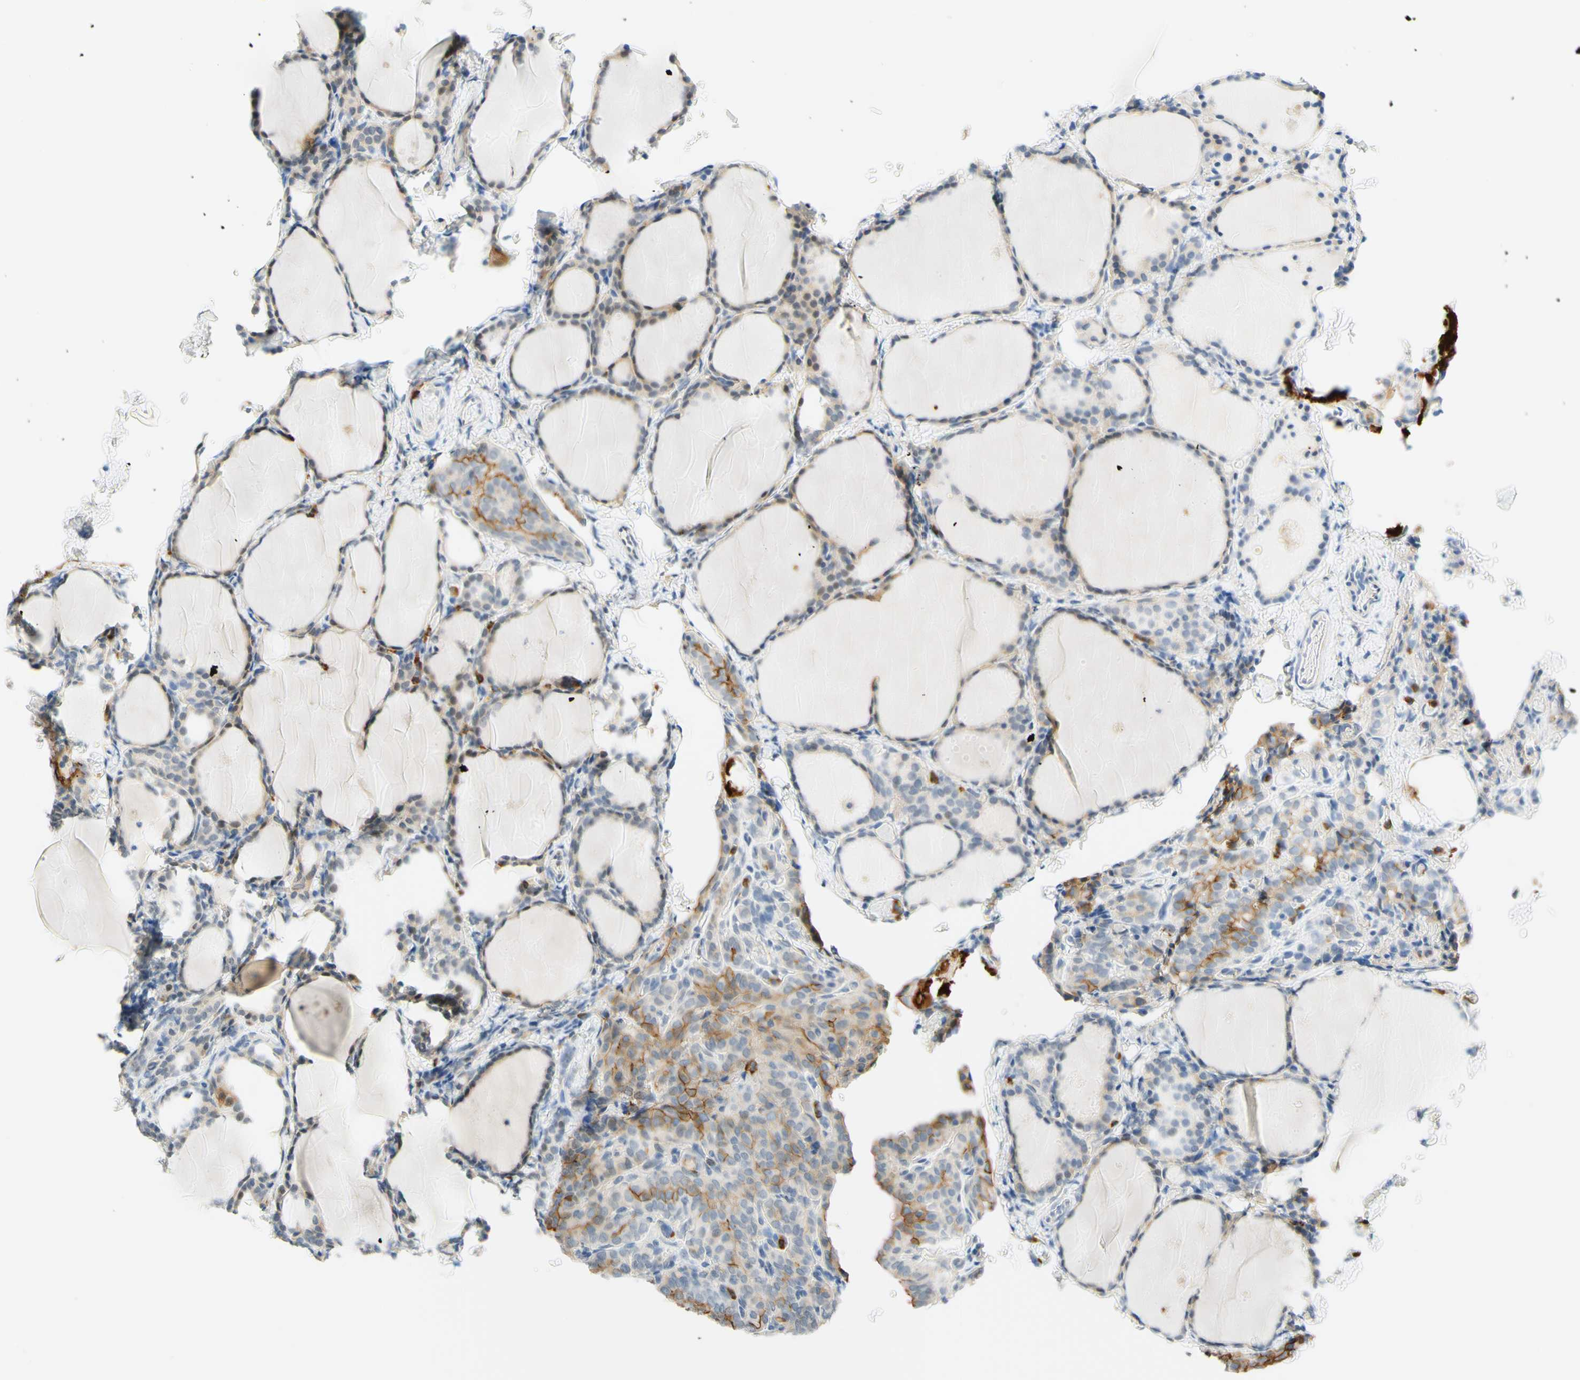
{"staining": {"intensity": "moderate", "quantity": "25%-75%", "location": "cytoplasmic/membranous"}, "tissue": "thyroid cancer", "cell_type": "Tumor cells", "image_type": "cancer", "snomed": [{"axis": "morphology", "description": "Normal tissue, NOS"}, {"axis": "morphology", "description": "Papillary adenocarcinoma, NOS"}, {"axis": "topography", "description": "Thyroid gland"}], "caption": "Tumor cells reveal medium levels of moderate cytoplasmic/membranous expression in about 25%-75% of cells in human thyroid papillary adenocarcinoma. (Brightfield microscopy of DAB IHC at high magnification).", "gene": "TREM2", "patient": {"sex": "female", "age": 30}}